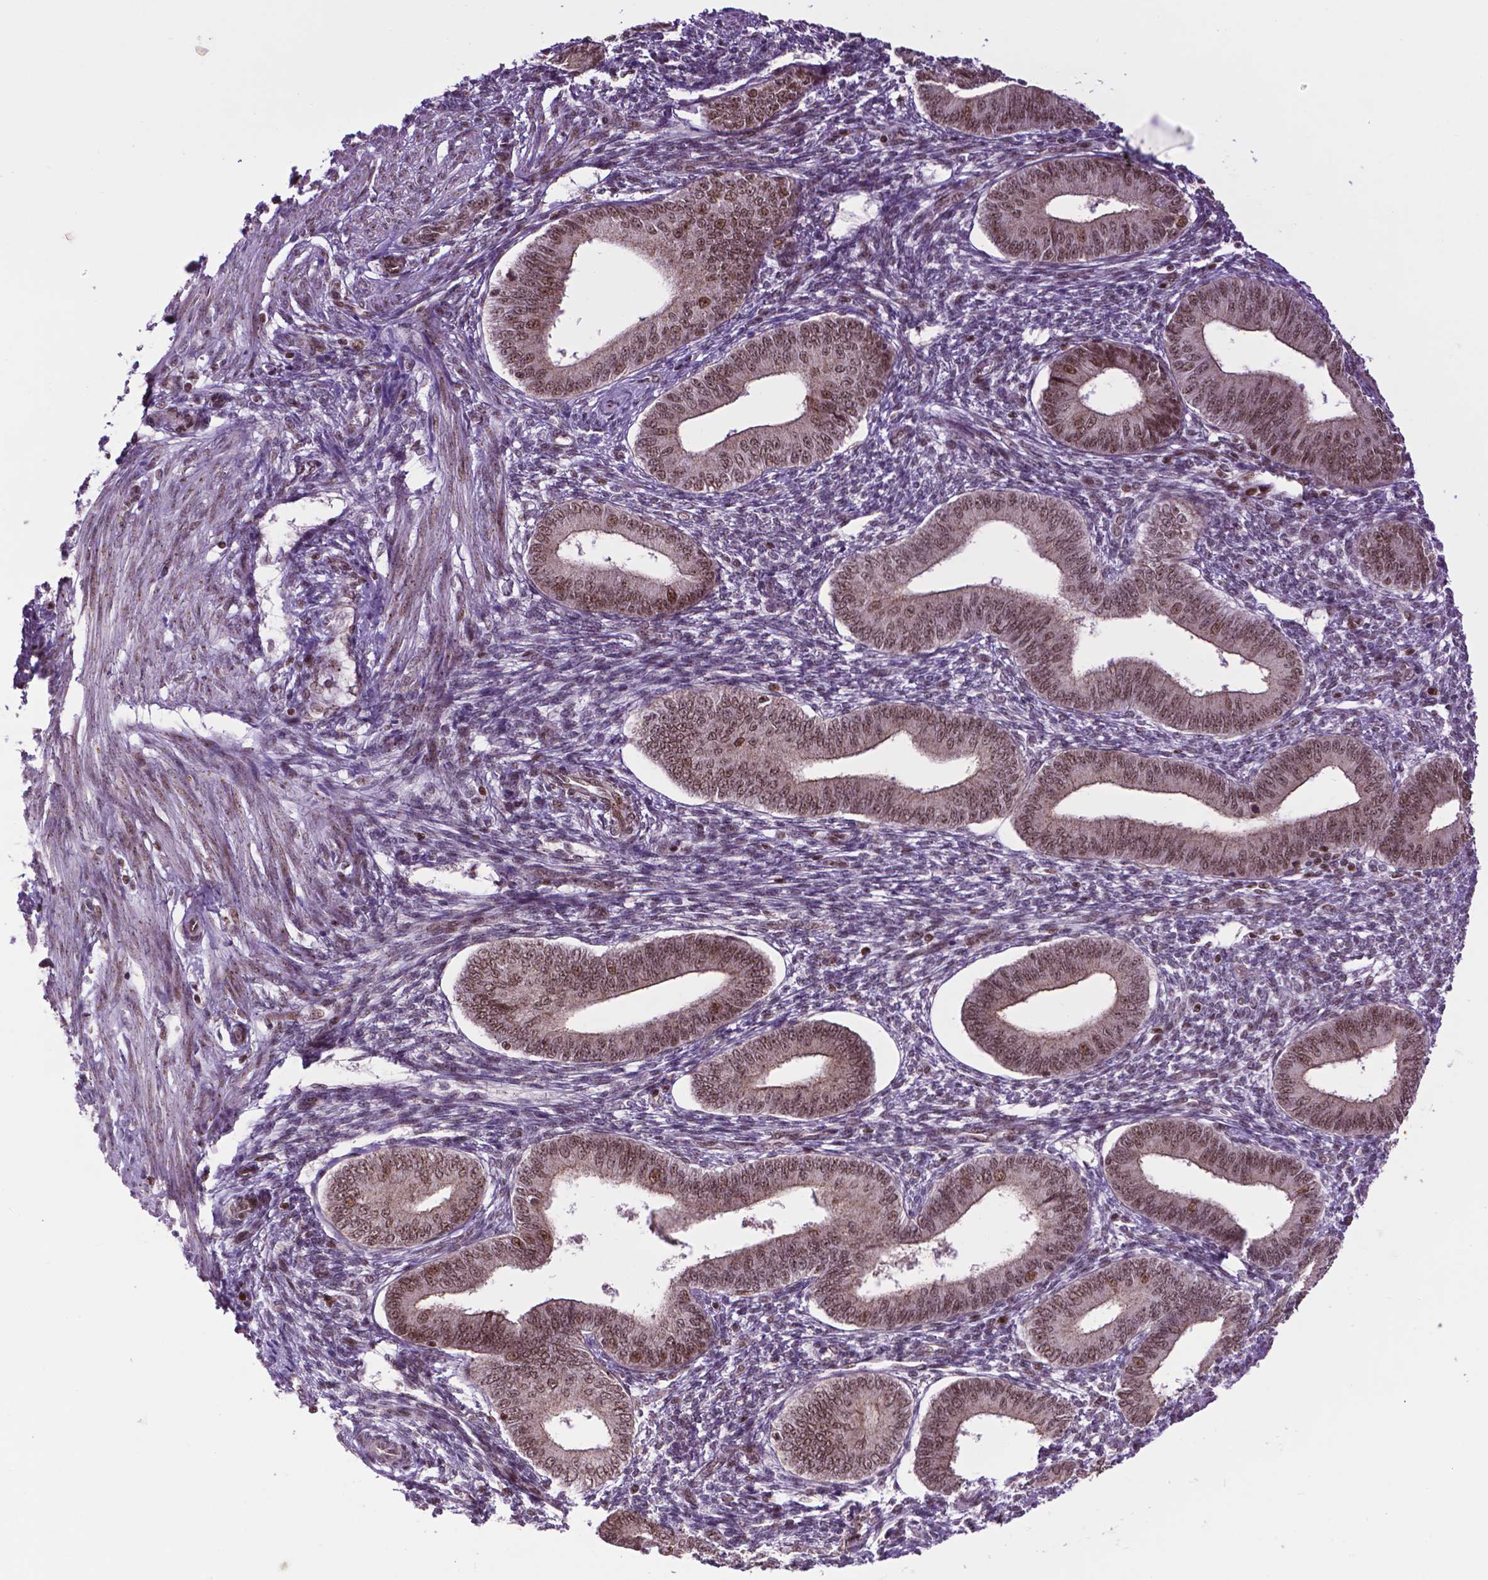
{"staining": {"intensity": "negative", "quantity": "none", "location": "none"}, "tissue": "endometrium", "cell_type": "Cells in endometrial stroma", "image_type": "normal", "snomed": [{"axis": "morphology", "description": "Normal tissue, NOS"}, {"axis": "topography", "description": "Endometrium"}], "caption": "Endometrium stained for a protein using immunohistochemistry reveals no expression cells in endometrial stroma.", "gene": "EAF1", "patient": {"sex": "female", "age": 42}}